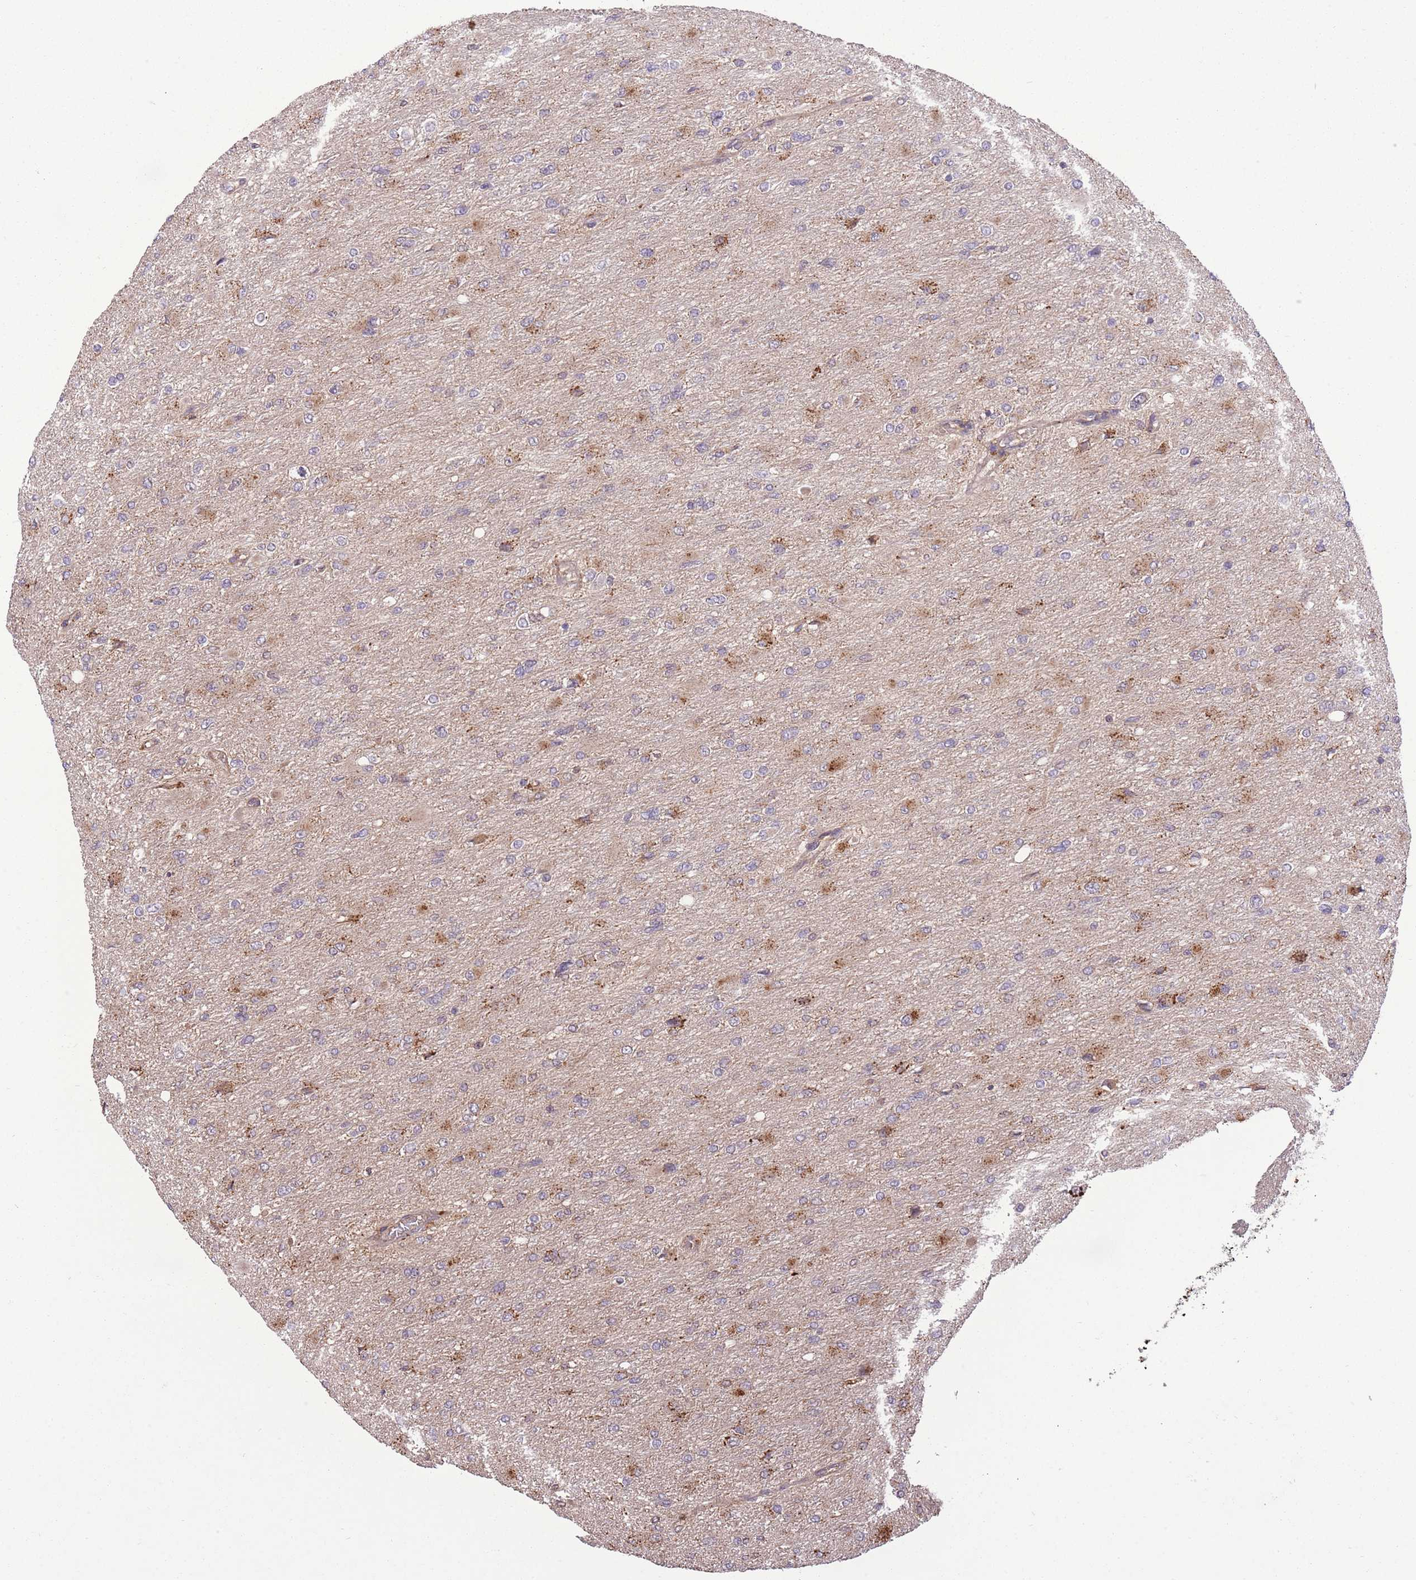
{"staining": {"intensity": "negative", "quantity": "none", "location": "none"}, "tissue": "glioma", "cell_type": "Tumor cells", "image_type": "cancer", "snomed": [{"axis": "morphology", "description": "Glioma, malignant, High grade"}, {"axis": "topography", "description": "Cerebral cortex"}], "caption": "Micrograph shows no protein staining in tumor cells of malignant glioma (high-grade) tissue.", "gene": "POLR3F", "patient": {"sex": "female", "age": 36}}